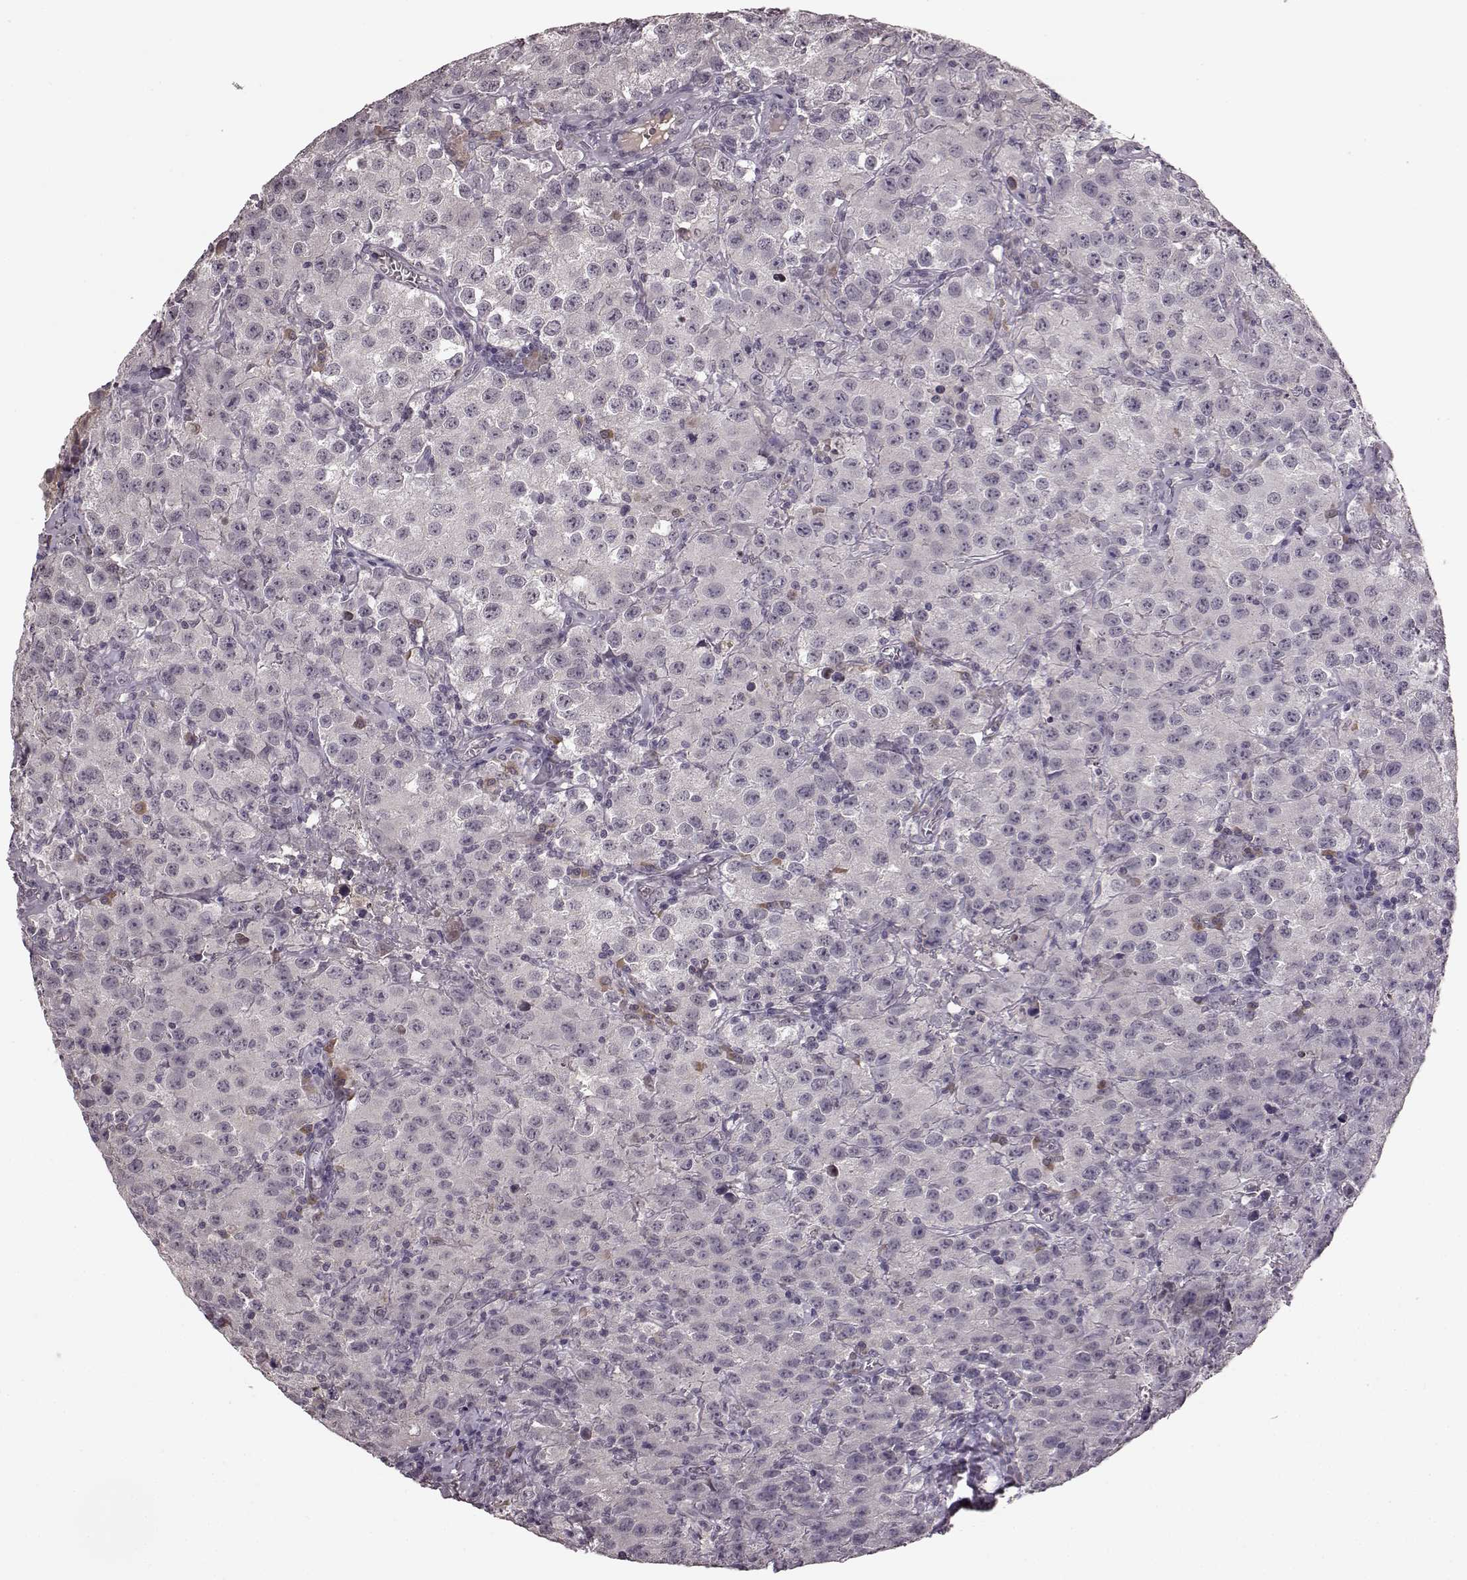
{"staining": {"intensity": "negative", "quantity": "none", "location": "none"}, "tissue": "testis cancer", "cell_type": "Tumor cells", "image_type": "cancer", "snomed": [{"axis": "morphology", "description": "Seminoma, NOS"}, {"axis": "topography", "description": "Testis"}], "caption": "High magnification brightfield microscopy of testis cancer stained with DAB (3,3'-diaminobenzidine) (brown) and counterstained with hematoxylin (blue): tumor cells show no significant expression.", "gene": "NRL", "patient": {"sex": "male", "age": 52}}